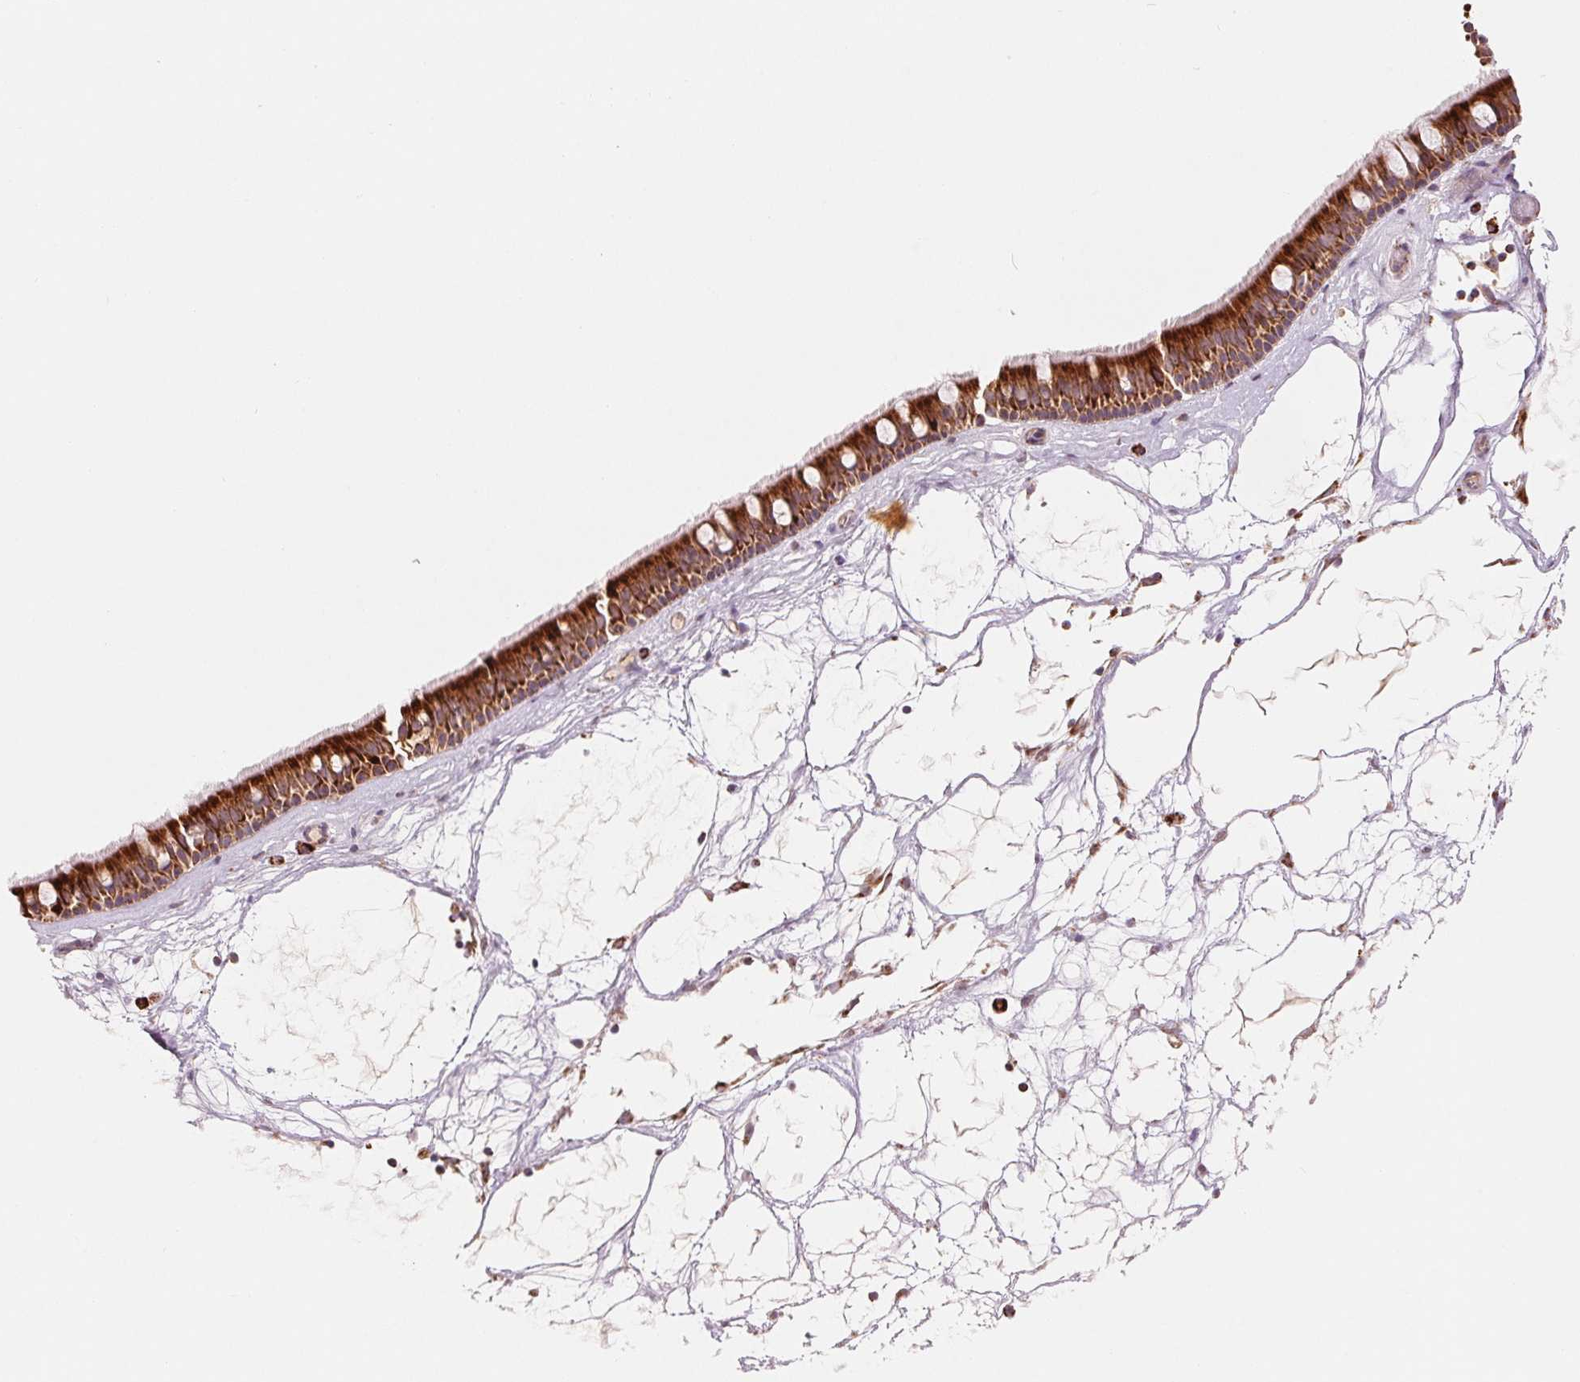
{"staining": {"intensity": "strong", "quantity": ">75%", "location": "cytoplasmic/membranous"}, "tissue": "nasopharynx", "cell_type": "Respiratory epithelial cells", "image_type": "normal", "snomed": [{"axis": "morphology", "description": "Normal tissue, NOS"}, {"axis": "topography", "description": "Nasopharynx"}], "caption": "DAB (3,3'-diaminobenzidine) immunohistochemical staining of unremarkable nasopharynx shows strong cytoplasmic/membranous protein expression in approximately >75% of respiratory epithelial cells.", "gene": "HINT2", "patient": {"sex": "male", "age": 68}}